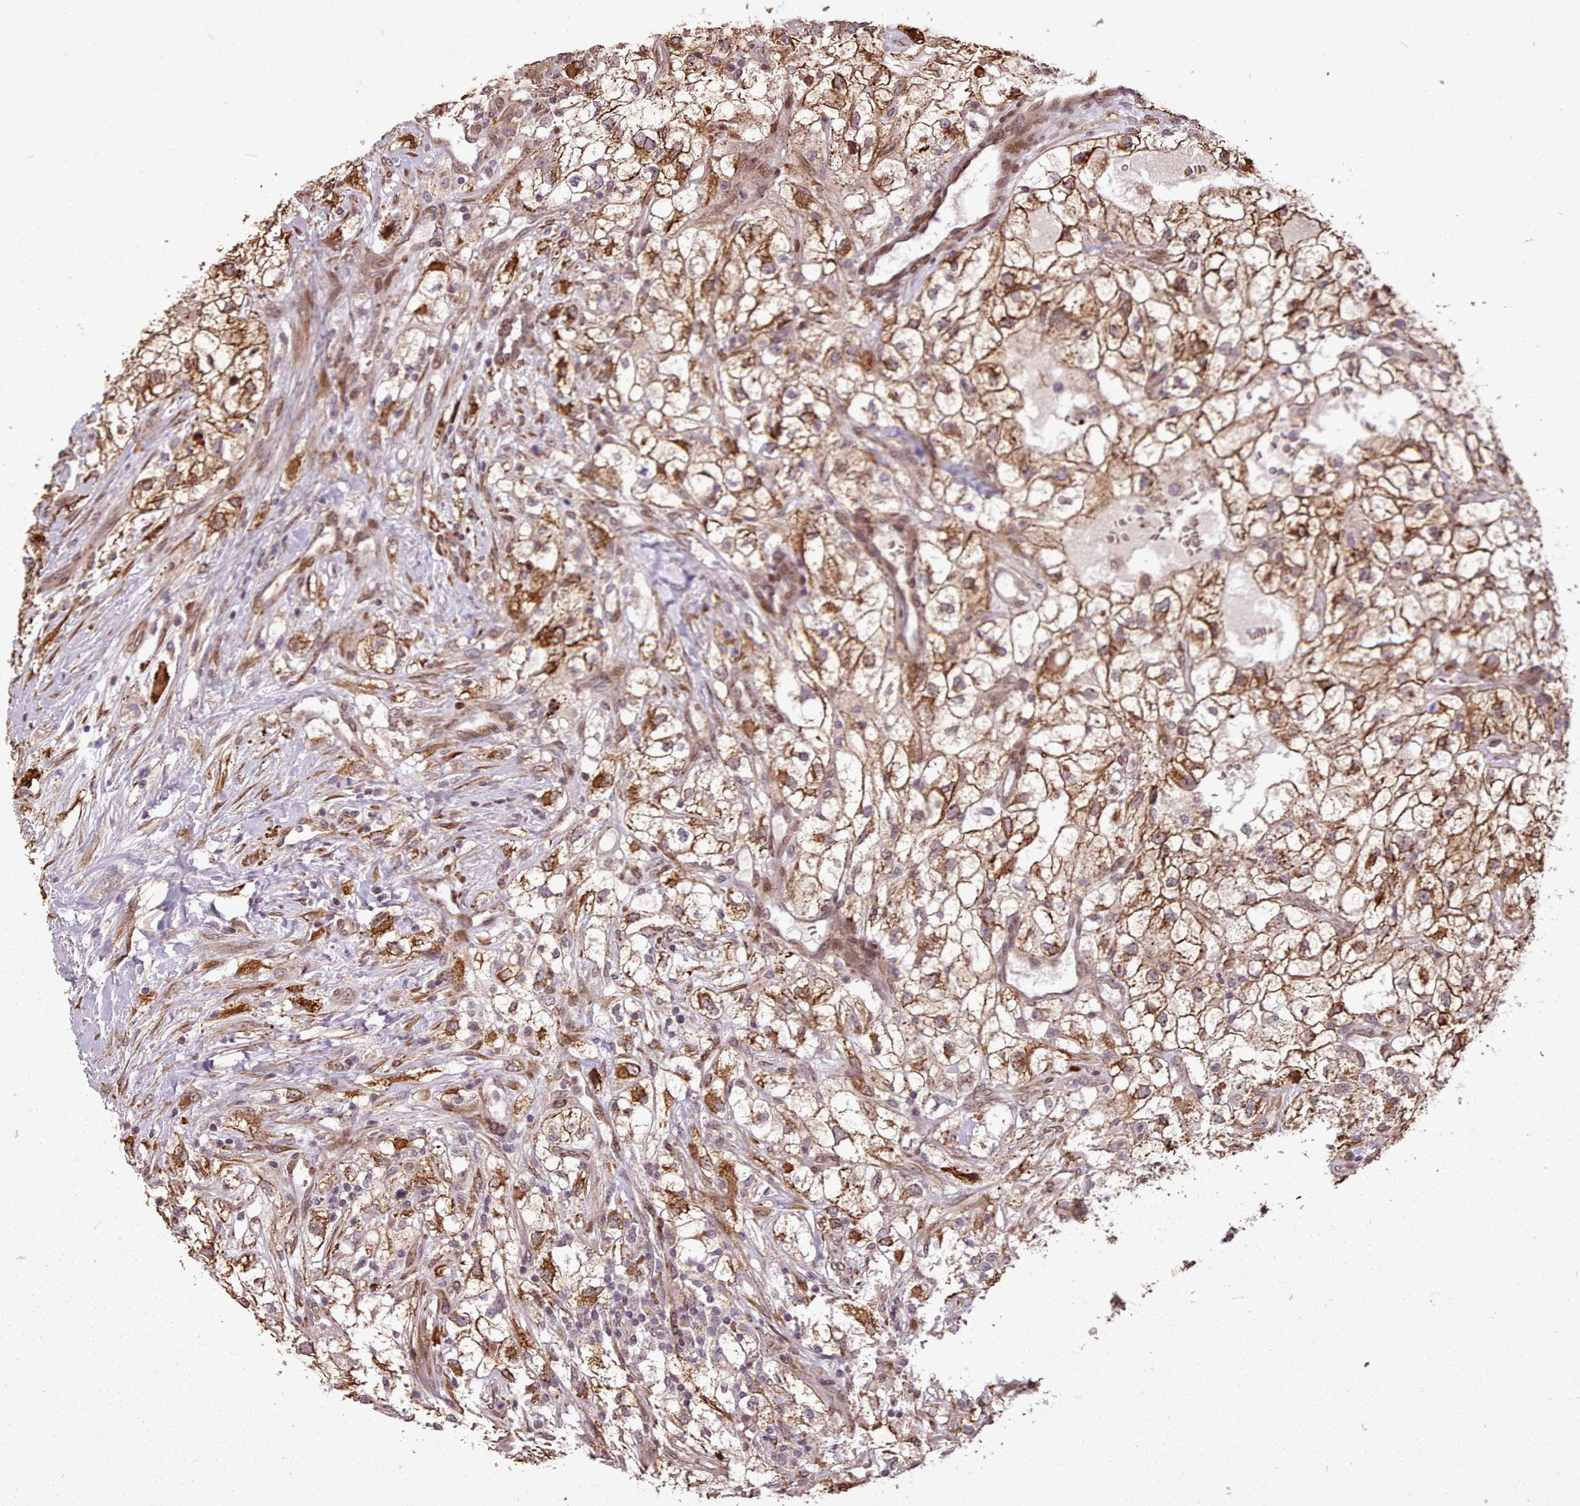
{"staining": {"intensity": "moderate", "quantity": ">75%", "location": "cytoplasmic/membranous"}, "tissue": "renal cancer", "cell_type": "Tumor cells", "image_type": "cancer", "snomed": [{"axis": "morphology", "description": "Adenocarcinoma, NOS"}, {"axis": "topography", "description": "Kidney"}], "caption": "A photomicrograph of human renal cancer (adenocarcinoma) stained for a protein reveals moderate cytoplasmic/membranous brown staining in tumor cells. Using DAB (3,3'-diaminobenzidine) (brown) and hematoxylin (blue) stains, captured at high magnification using brightfield microscopy.", "gene": "CABP1", "patient": {"sex": "male", "age": 59}}